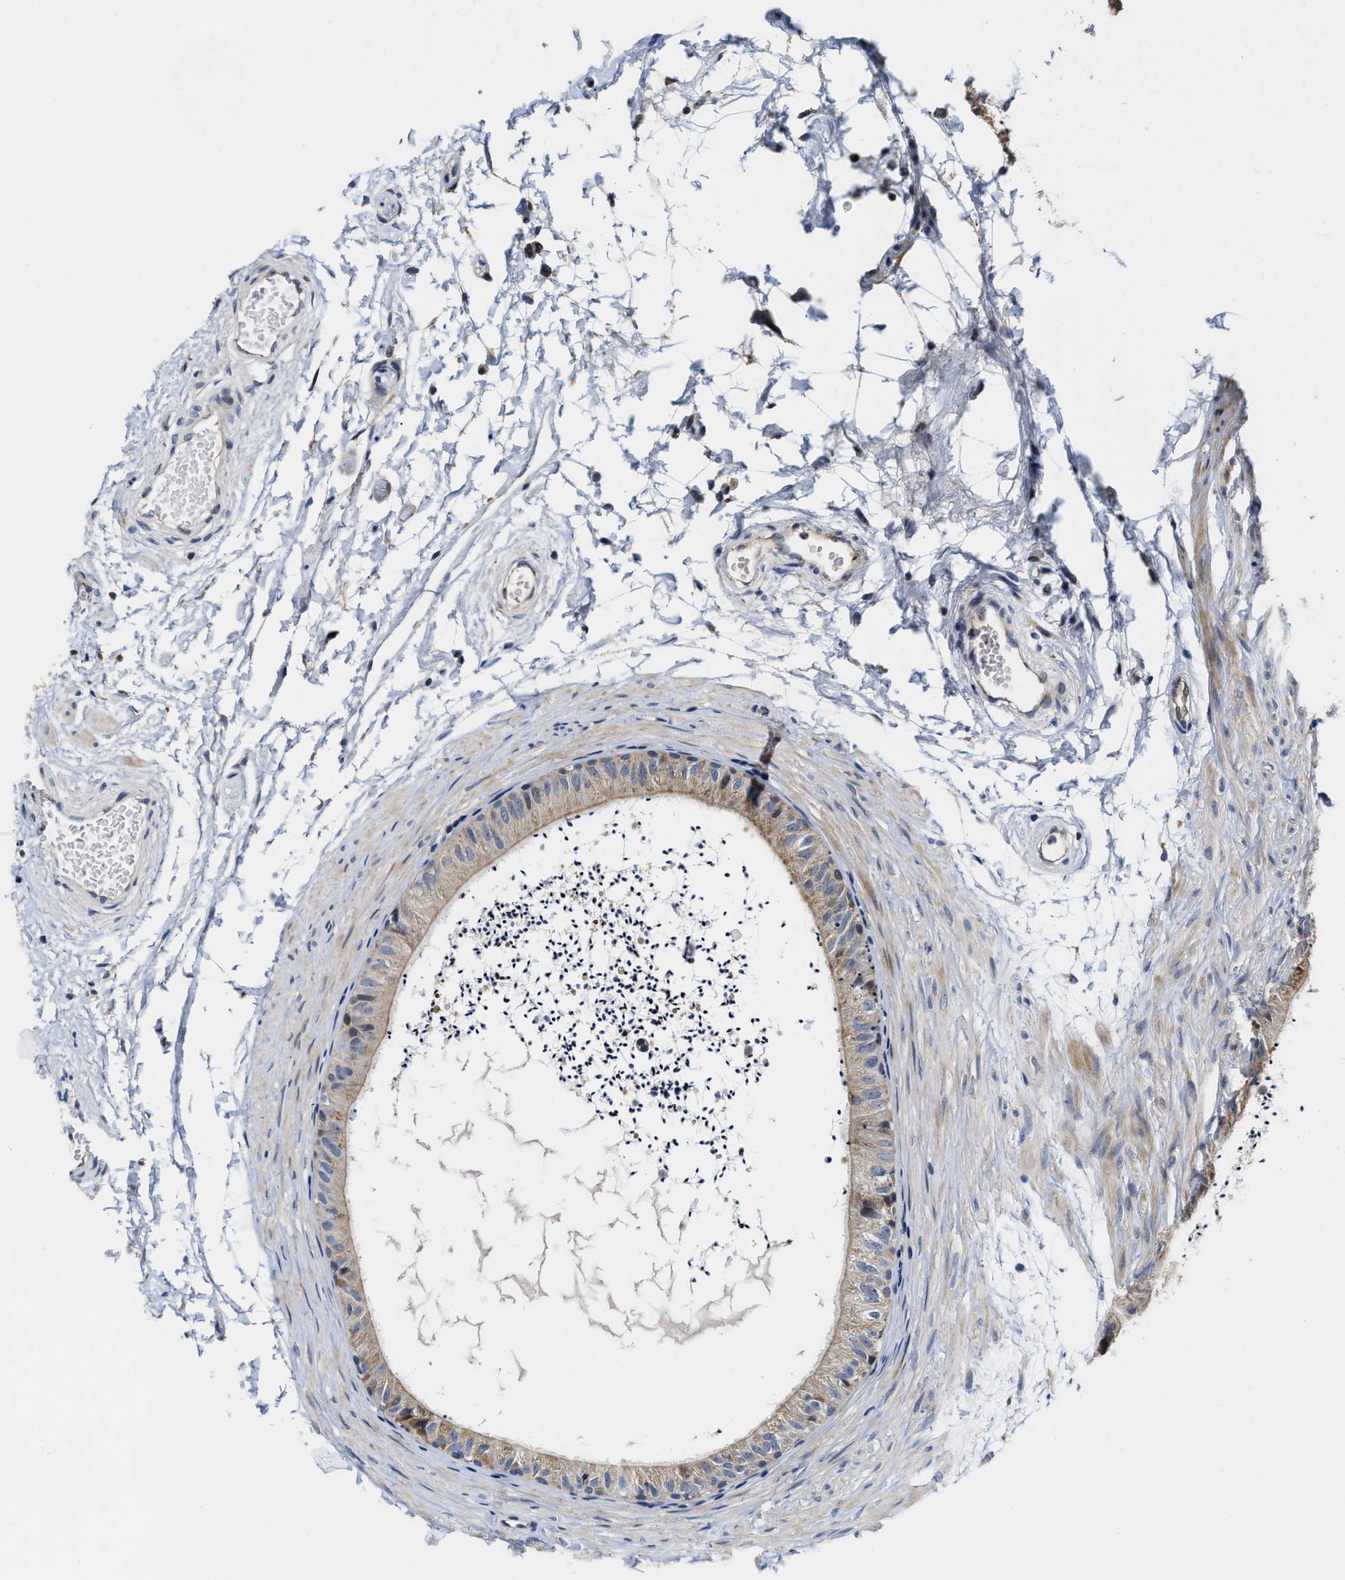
{"staining": {"intensity": "moderate", "quantity": ">75%", "location": "cytoplasmic/membranous"}, "tissue": "epididymis", "cell_type": "Glandular cells", "image_type": "normal", "snomed": [{"axis": "morphology", "description": "Normal tissue, NOS"}, {"axis": "topography", "description": "Epididymis"}], "caption": "A high-resolution histopathology image shows immunohistochemistry staining of normal epididymis, which demonstrates moderate cytoplasmic/membranous positivity in about >75% of glandular cells. The protein is stained brown, and the nuclei are stained in blue (DAB (3,3'-diaminobenzidine) IHC with brightfield microscopy, high magnification).", "gene": "SCYL2", "patient": {"sex": "male", "age": 56}}